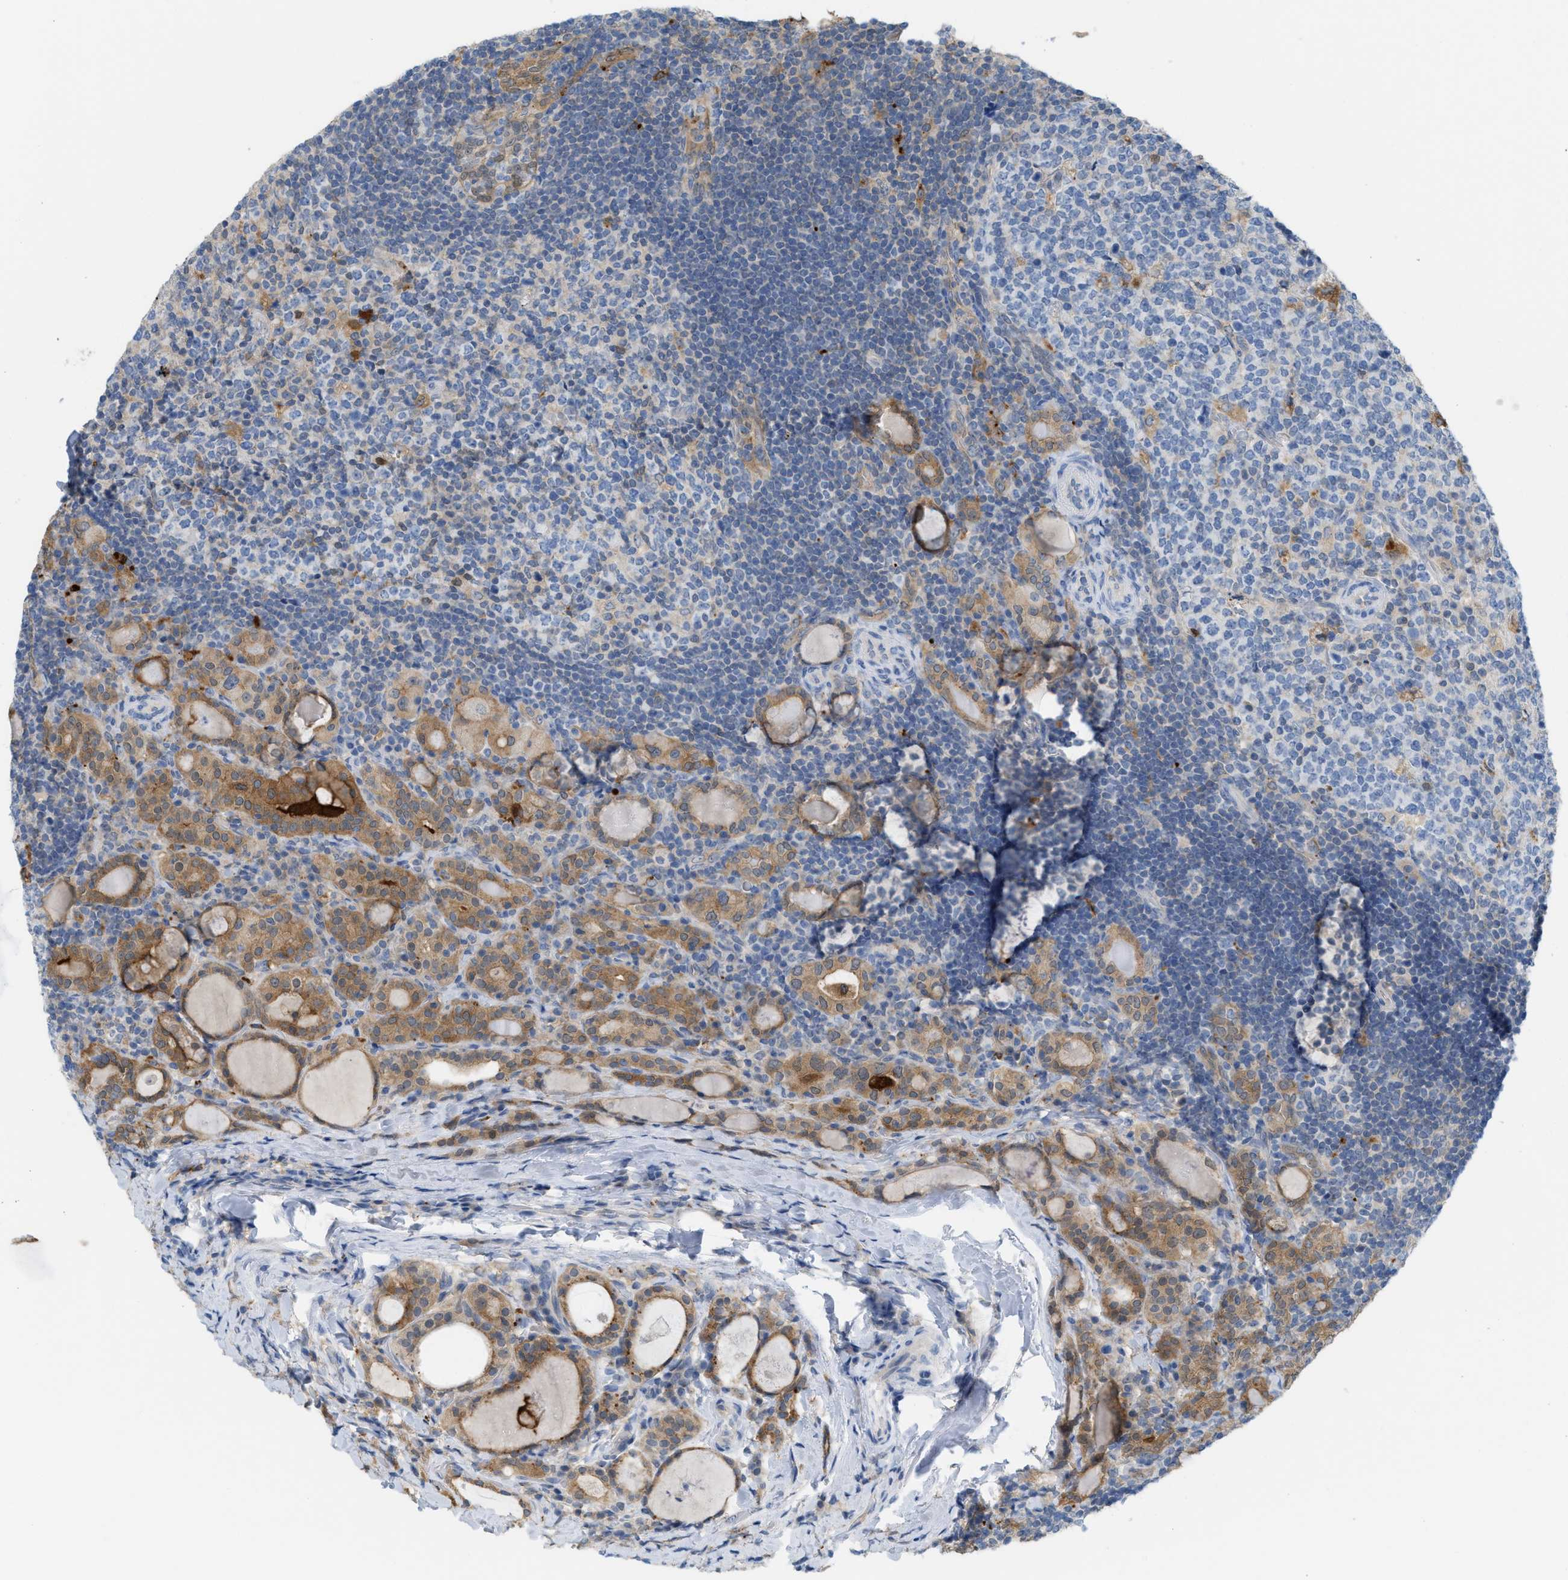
{"staining": {"intensity": "moderate", "quantity": ">75%", "location": "cytoplasmic/membranous"}, "tissue": "thyroid cancer", "cell_type": "Tumor cells", "image_type": "cancer", "snomed": [{"axis": "morphology", "description": "Papillary adenocarcinoma, NOS"}, {"axis": "topography", "description": "Thyroid gland"}], "caption": "IHC histopathology image of neoplastic tissue: human thyroid cancer (papillary adenocarcinoma) stained using IHC reveals medium levels of moderate protein expression localized specifically in the cytoplasmic/membranous of tumor cells, appearing as a cytoplasmic/membranous brown color.", "gene": "CSTB", "patient": {"sex": "female", "age": 42}}